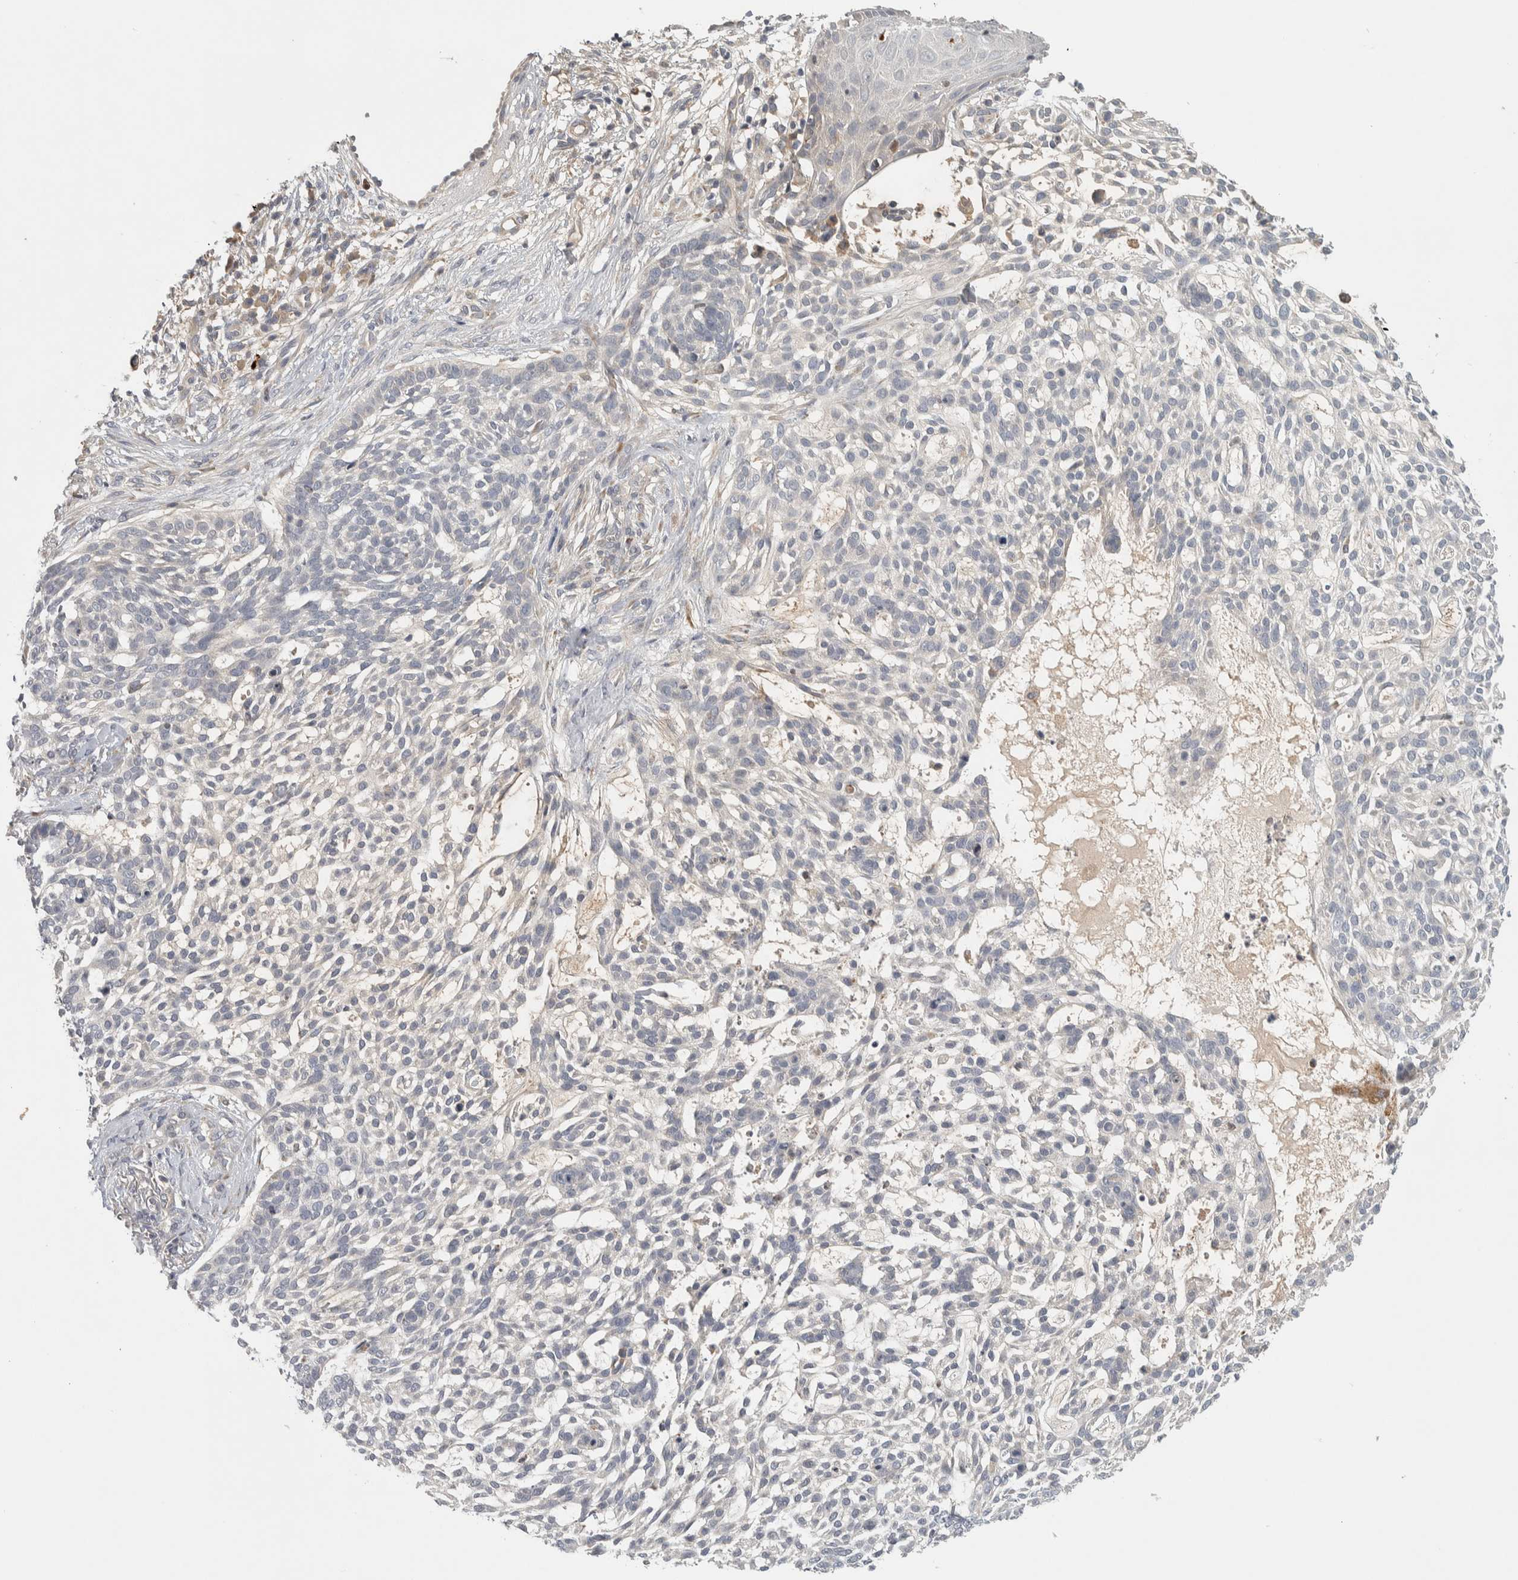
{"staining": {"intensity": "negative", "quantity": "none", "location": "none"}, "tissue": "skin cancer", "cell_type": "Tumor cells", "image_type": "cancer", "snomed": [{"axis": "morphology", "description": "Basal cell carcinoma"}, {"axis": "topography", "description": "Skin"}], "caption": "Skin cancer (basal cell carcinoma) was stained to show a protein in brown. There is no significant positivity in tumor cells.", "gene": "ADPRM", "patient": {"sex": "female", "age": 64}}